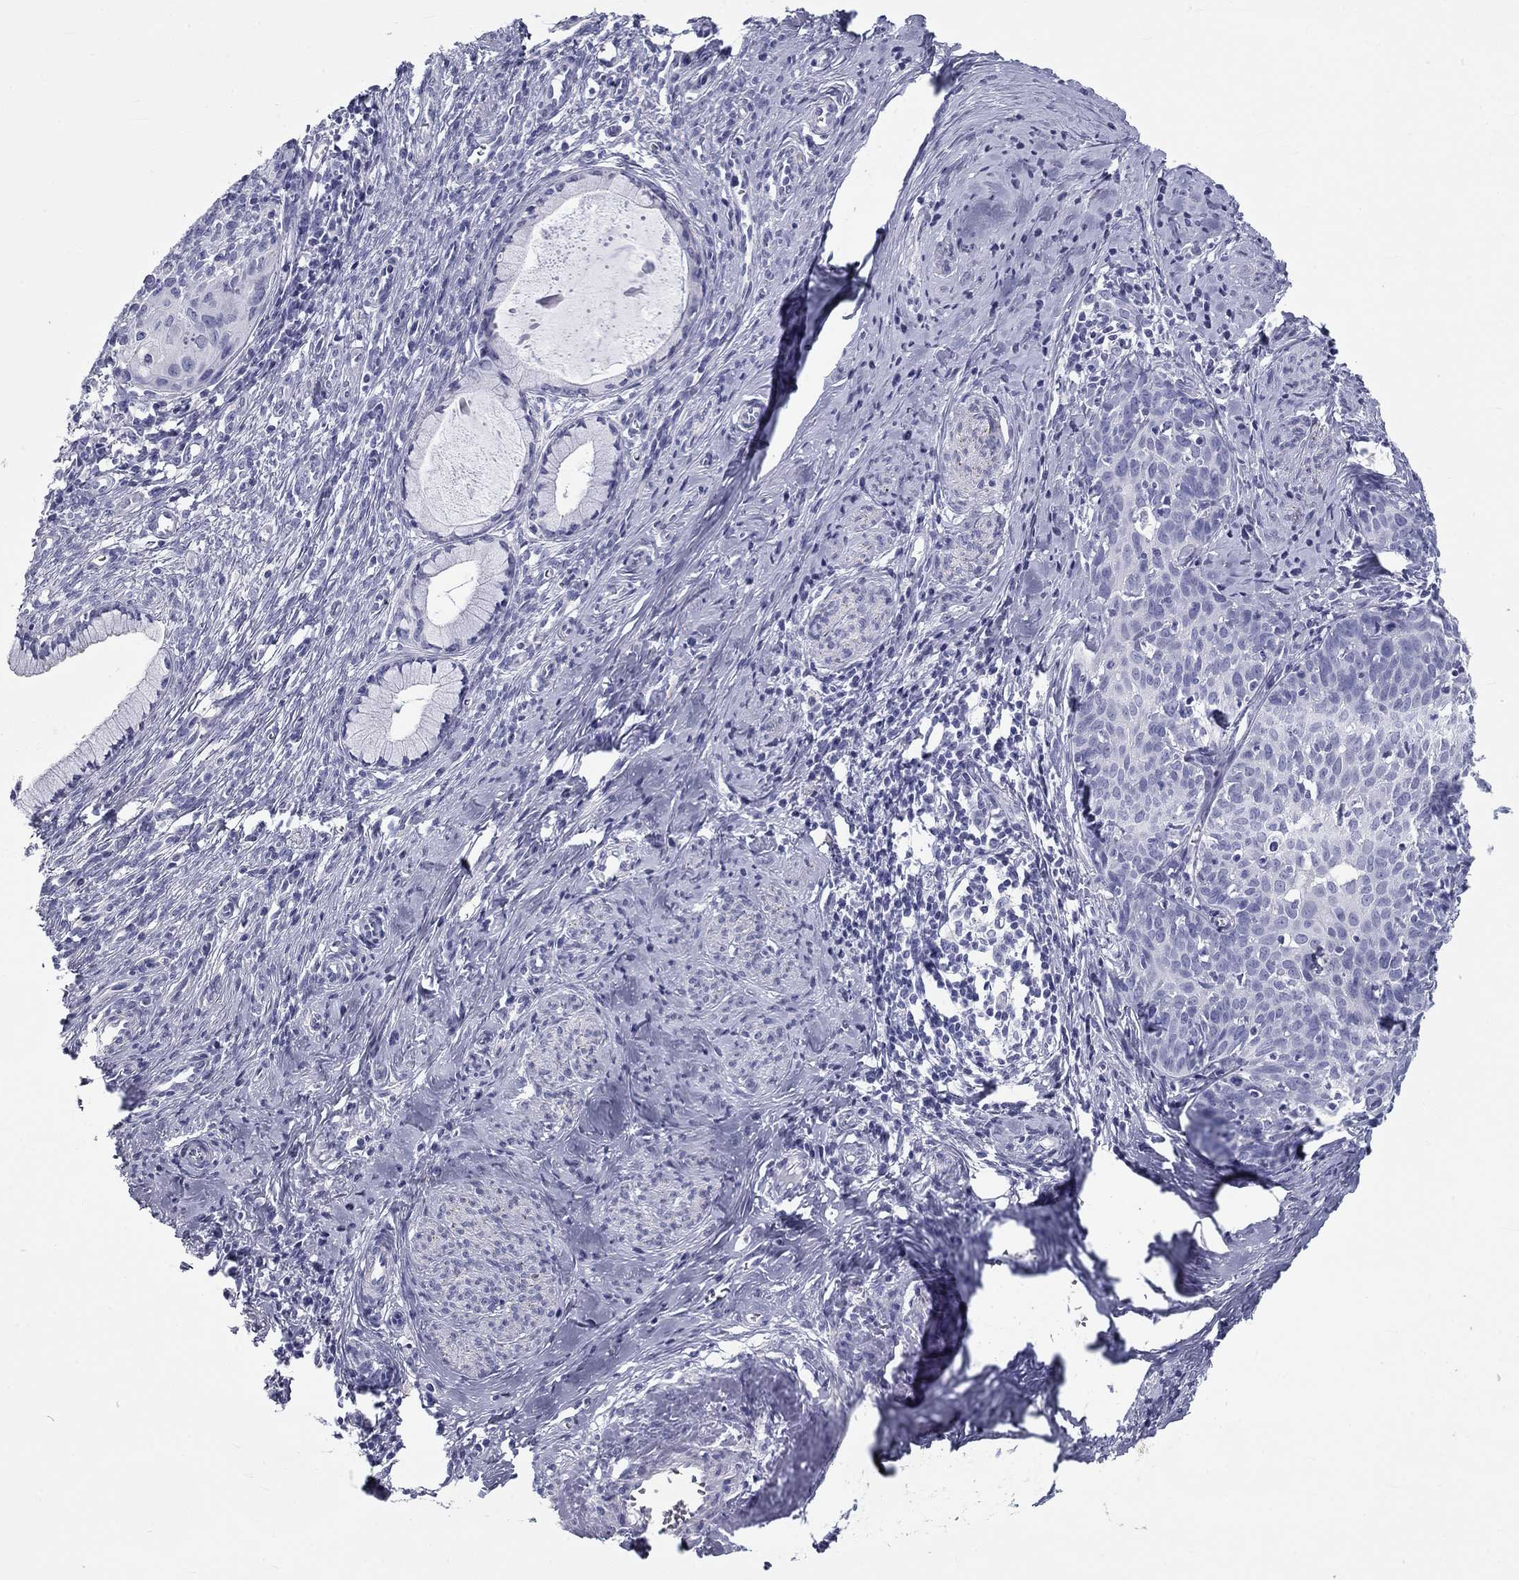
{"staining": {"intensity": "negative", "quantity": "none", "location": "none"}, "tissue": "cervical cancer", "cell_type": "Tumor cells", "image_type": "cancer", "snomed": [{"axis": "morphology", "description": "Squamous cell carcinoma, NOS"}, {"axis": "topography", "description": "Cervix"}], "caption": "DAB immunohistochemical staining of human cervical cancer exhibits no significant expression in tumor cells.", "gene": "DNALI1", "patient": {"sex": "female", "age": 62}}